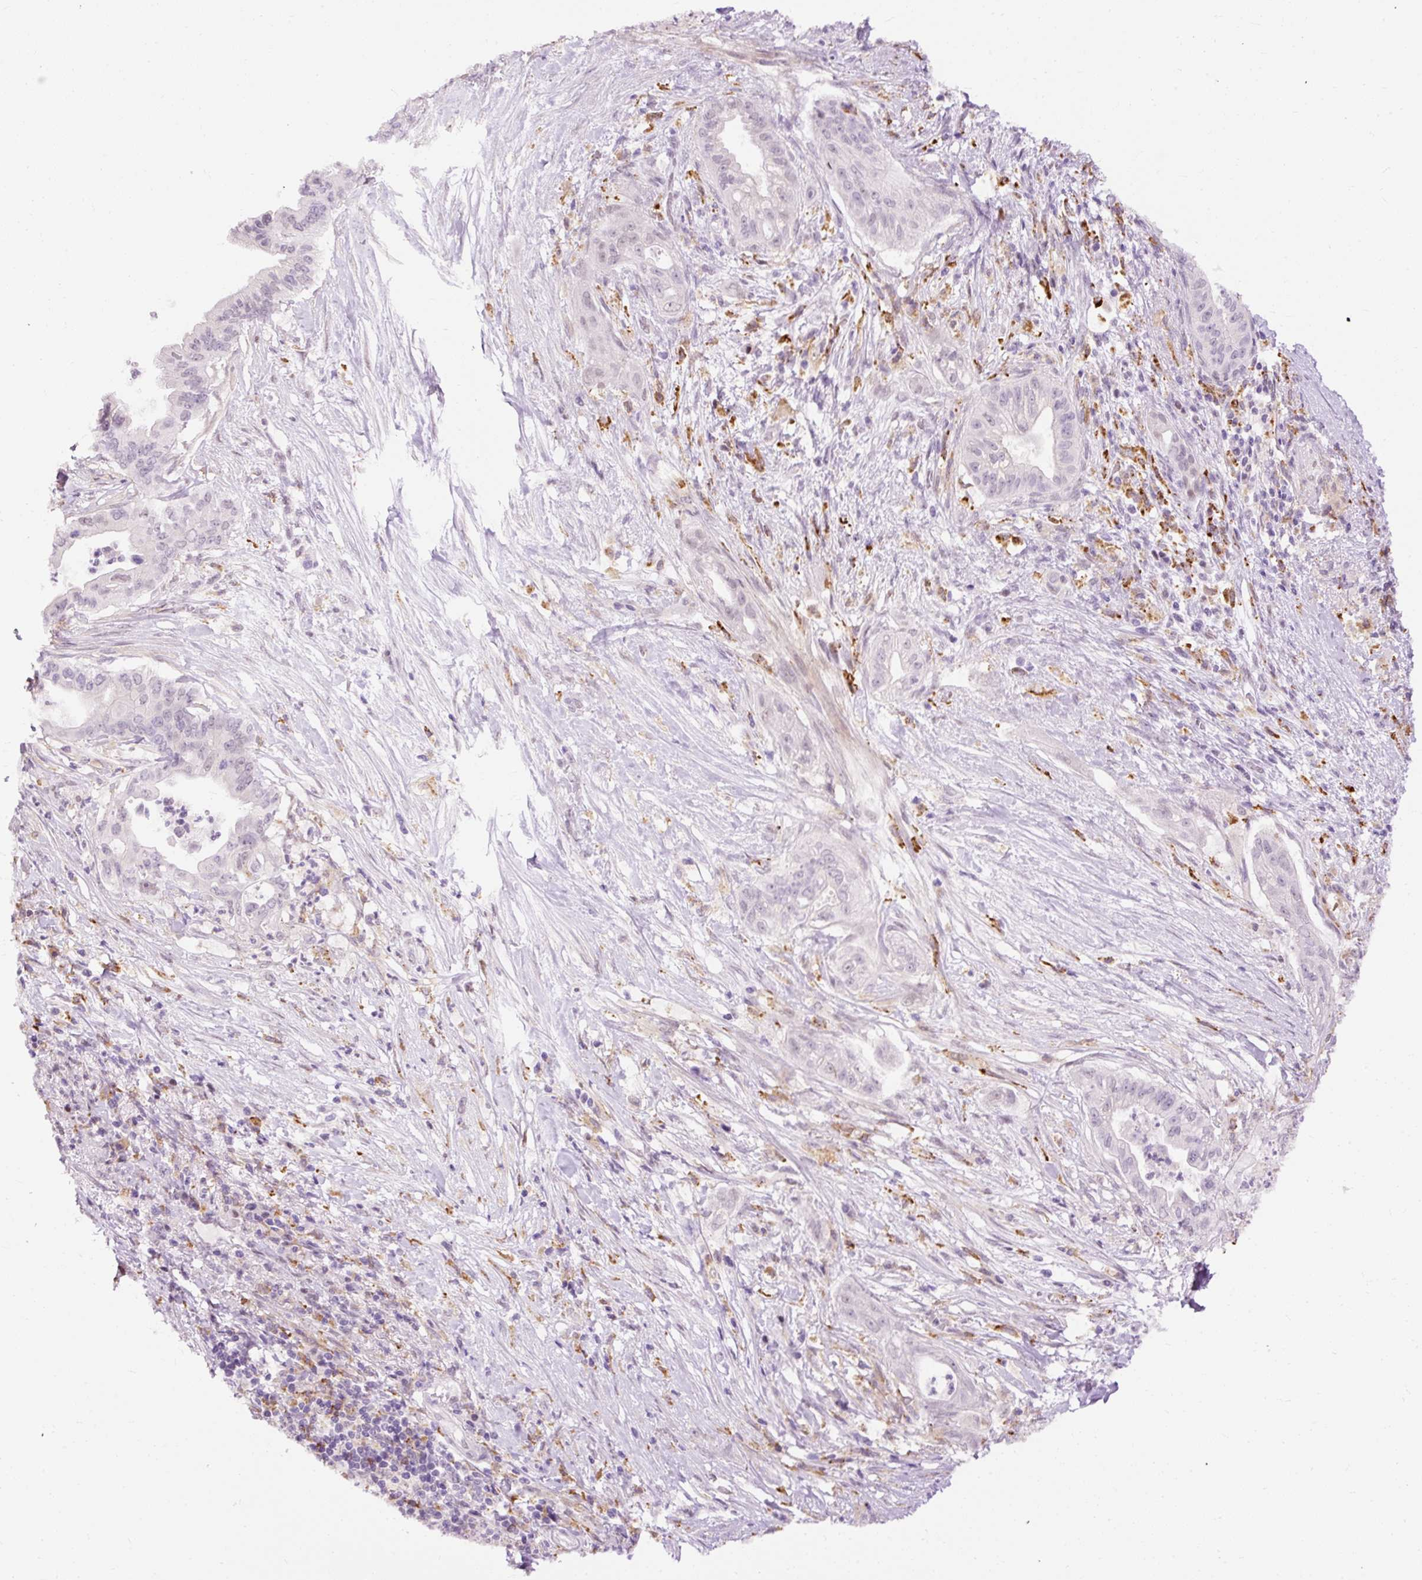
{"staining": {"intensity": "weak", "quantity": "<25%", "location": "nuclear"}, "tissue": "pancreatic cancer", "cell_type": "Tumor cells", "image_type": "cancer", "snomed": [{"axis": "morphology", "description": "Adenocarcinoma, NOS"}, {"axis": "topography", "description": "Pancreas"}], "caption": "The micrograph demonstrates no significant expression in tumor cells of pancreatic cancer.", "gene": "LY86", "patient": {"sex": "male", "age": 58}}